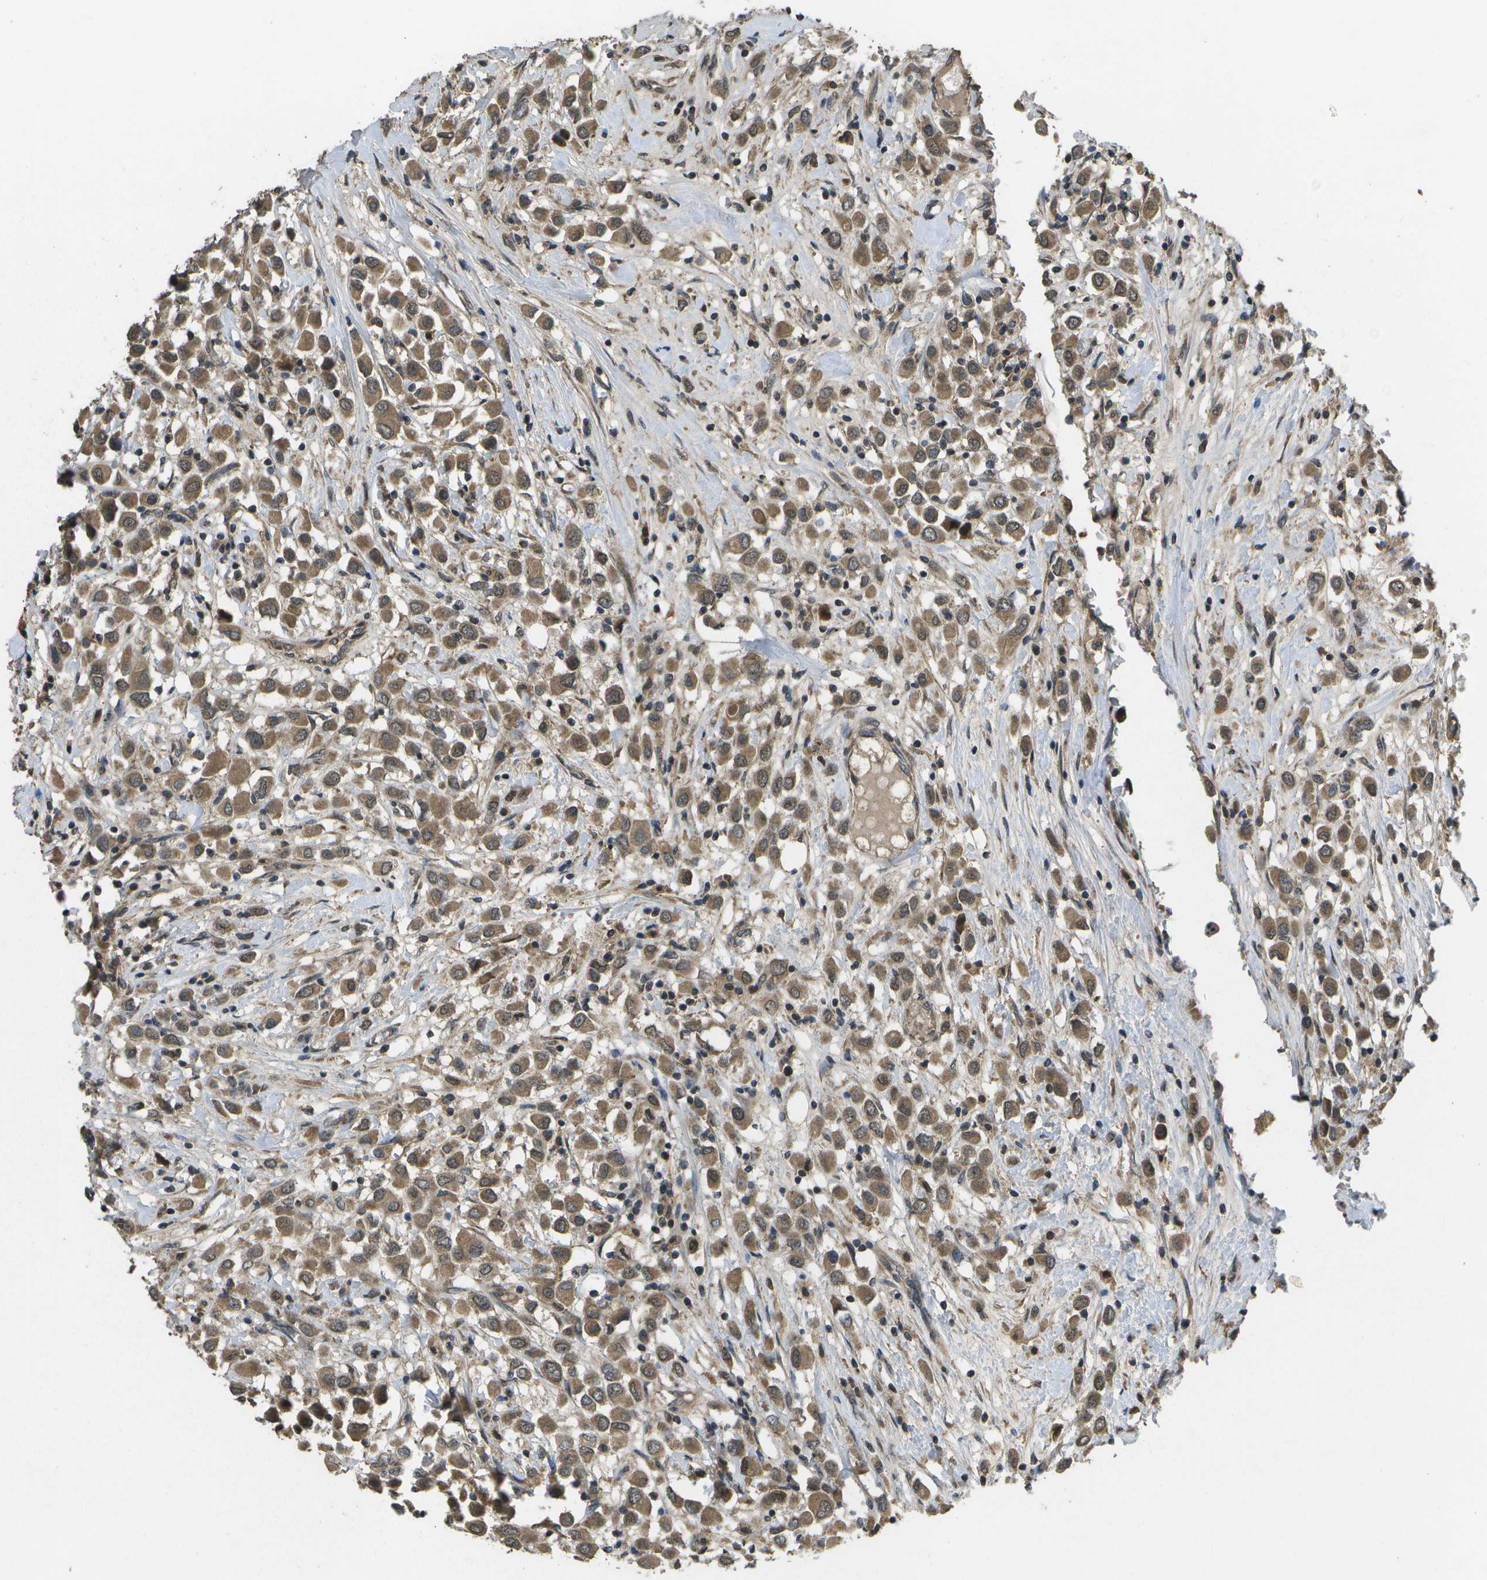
{"staining": {"intensity": "moderate", "quantity": ">75%", "location": "cytoplasmic/membranous"}, "tissue": "breast cancer", "cell_type": "Tumor cells", "image_type": "cancer", "snomed": [{"axis": "morphology", "description": "Duct carcinoma"}, {"axis": "topography", "description": "Breast"}], "caption": "A medium amount of moderate cytoplasmic/membranous staining is identified in about >75% of tumor cells in invasive ductal carcinoma (breast) tissue.", "gene": "ALAS1", "patient": {"sex": "female", "age": 61}}